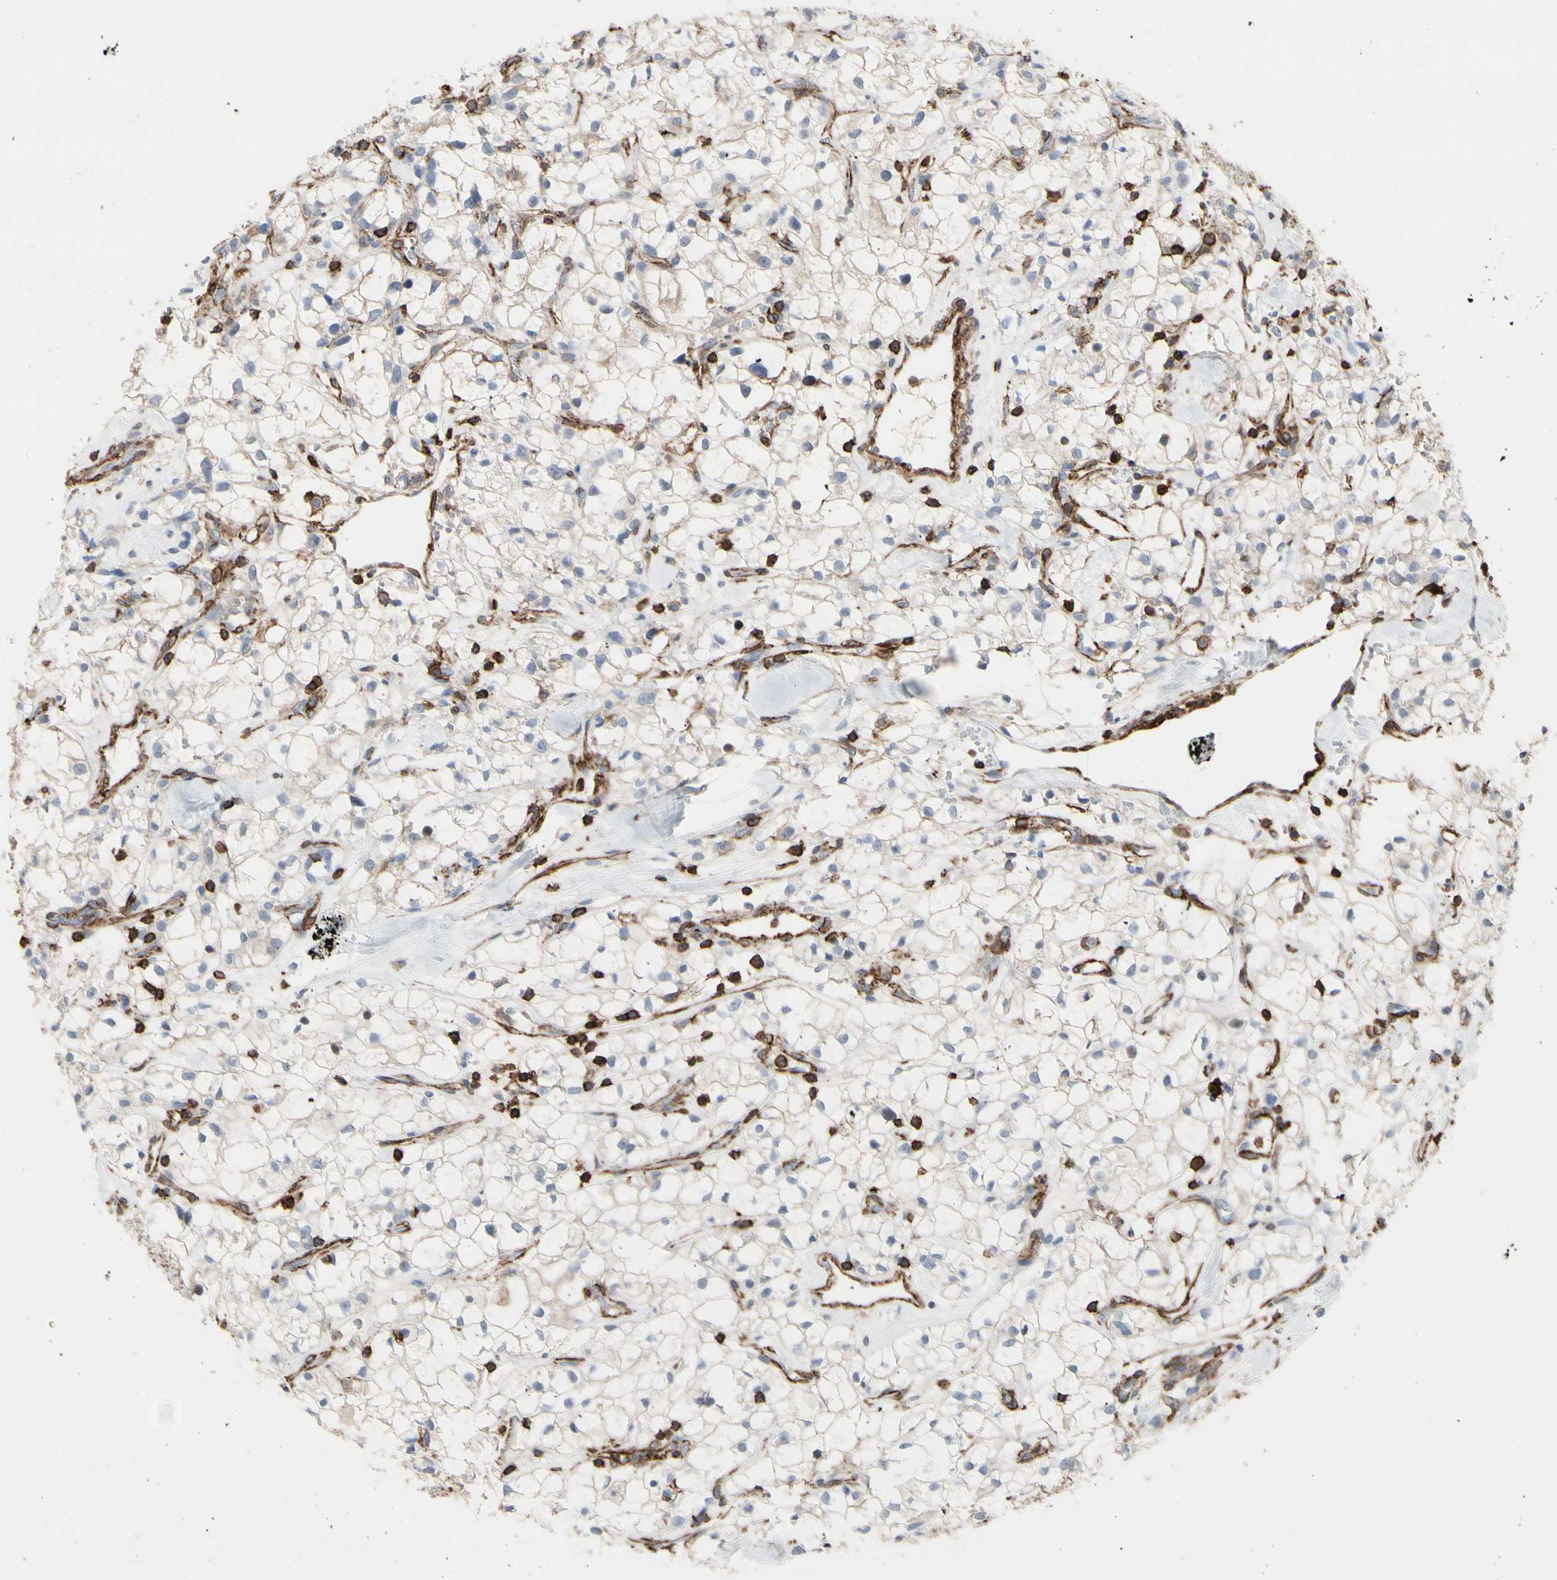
{"staining": {"intensity": "negative", "quantity": "none", "location": "none"}, "tissue": "renal cancer", "cell_type": "Tumor cells", "image_type": "cancer", "snomed": [{"axis": "morphology", "description": "Adenocarcinoma, NOS"}, {"axis": "topography", "description": "Kidney"}], "caption": "A histopathology image of human renal adenocarcinoma is negative for staining in tumor cells.", "gene": "ANXA6", "patient": {"sex": "female", "age": 60}}